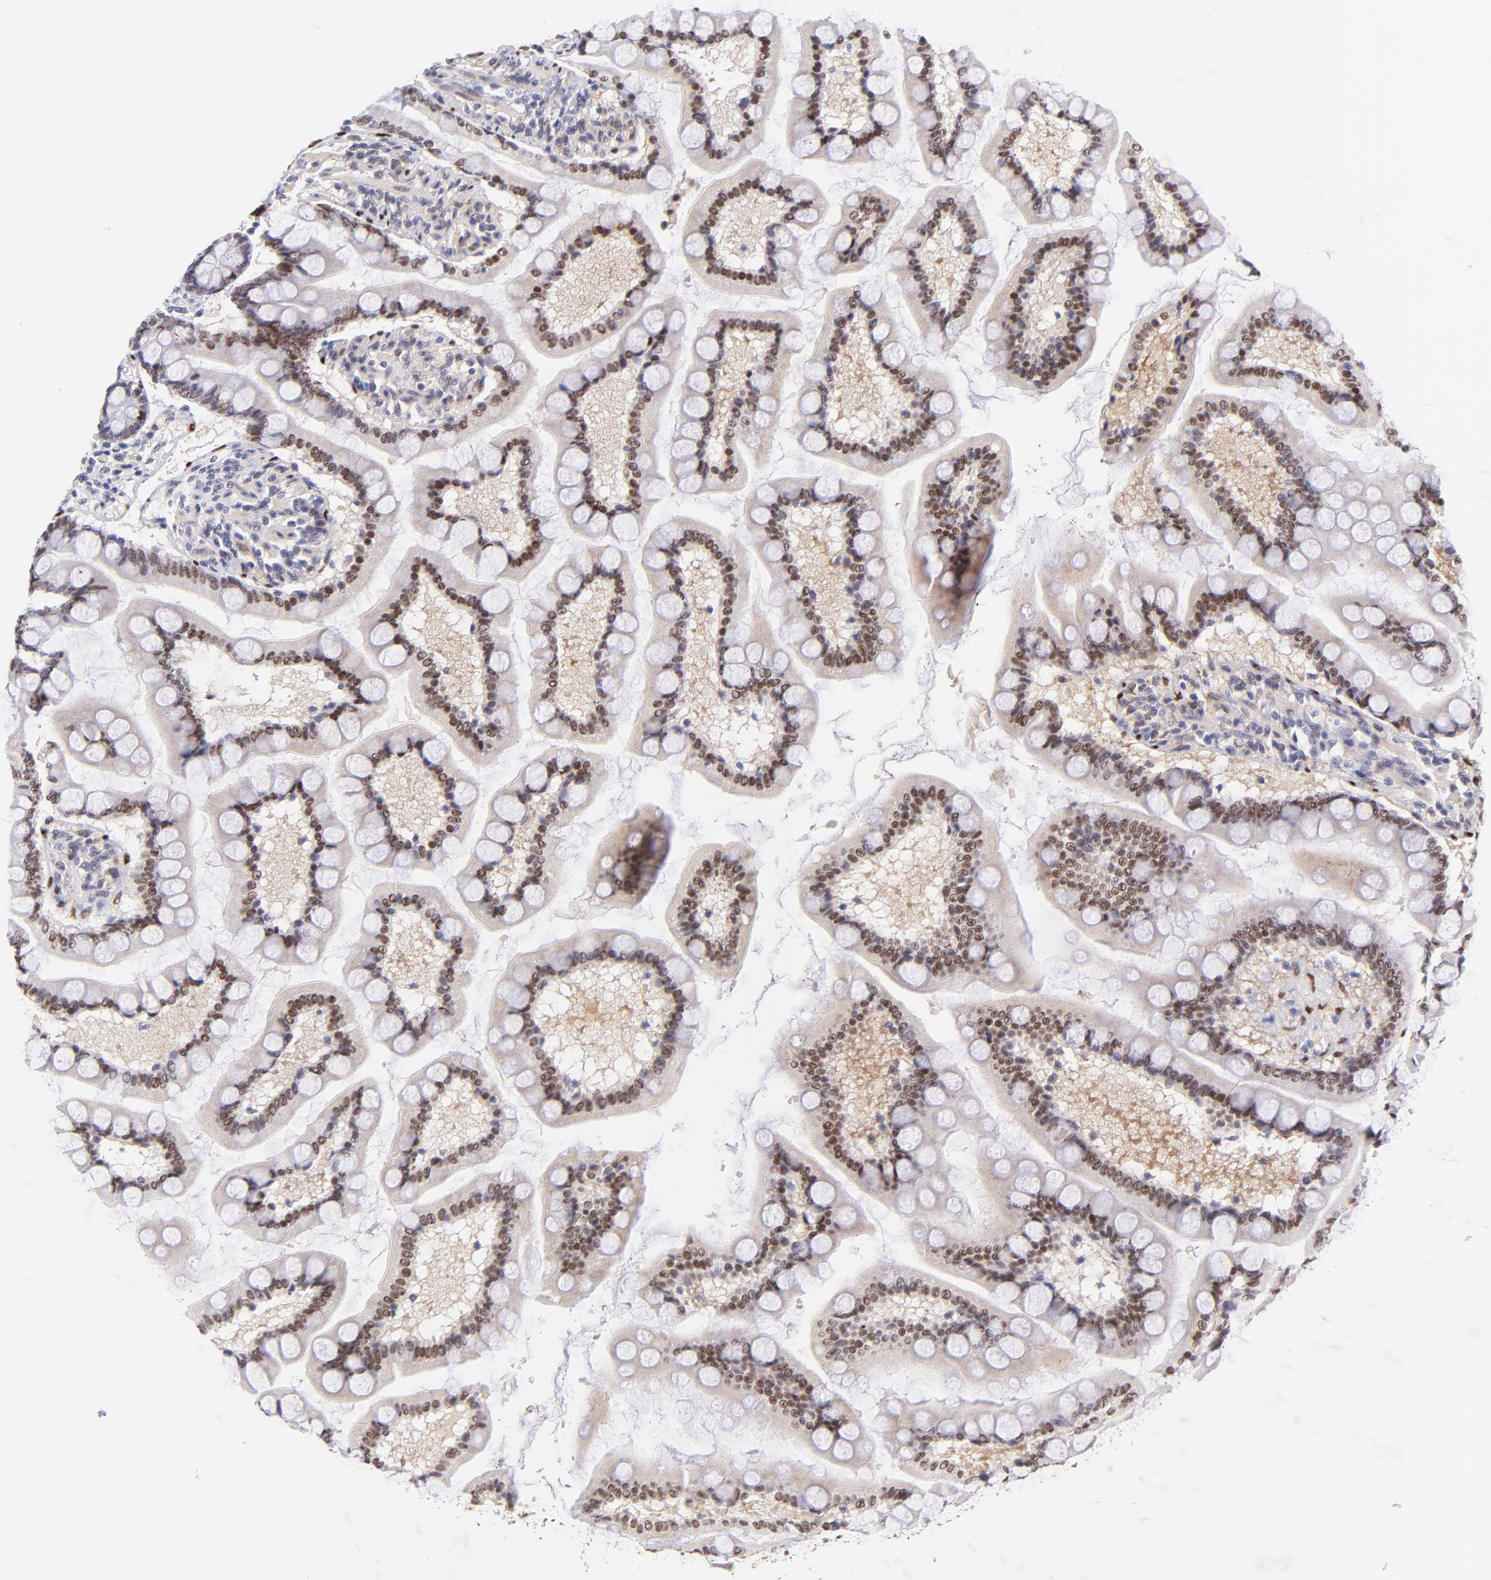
{"staining": {"intensity": "strong", "quantity": "25%-75%", "location": "nuclear"}, "tissue": "small intestine", "cell_type": "Glandular cells", "image_type": "normal", "snomed": [{"axis": "morphology", "description": "Normal tissue, NOS"}, {"axis": "topography", "description": "Small intestine"}], "caption": "Brown immunohistochemical staining in normal small intestine demonstrates strong nuclear expression in about 25%-75% of glandular cells.", "gene": "SOX6", "patient": {"sex": "male", "age": 41}}